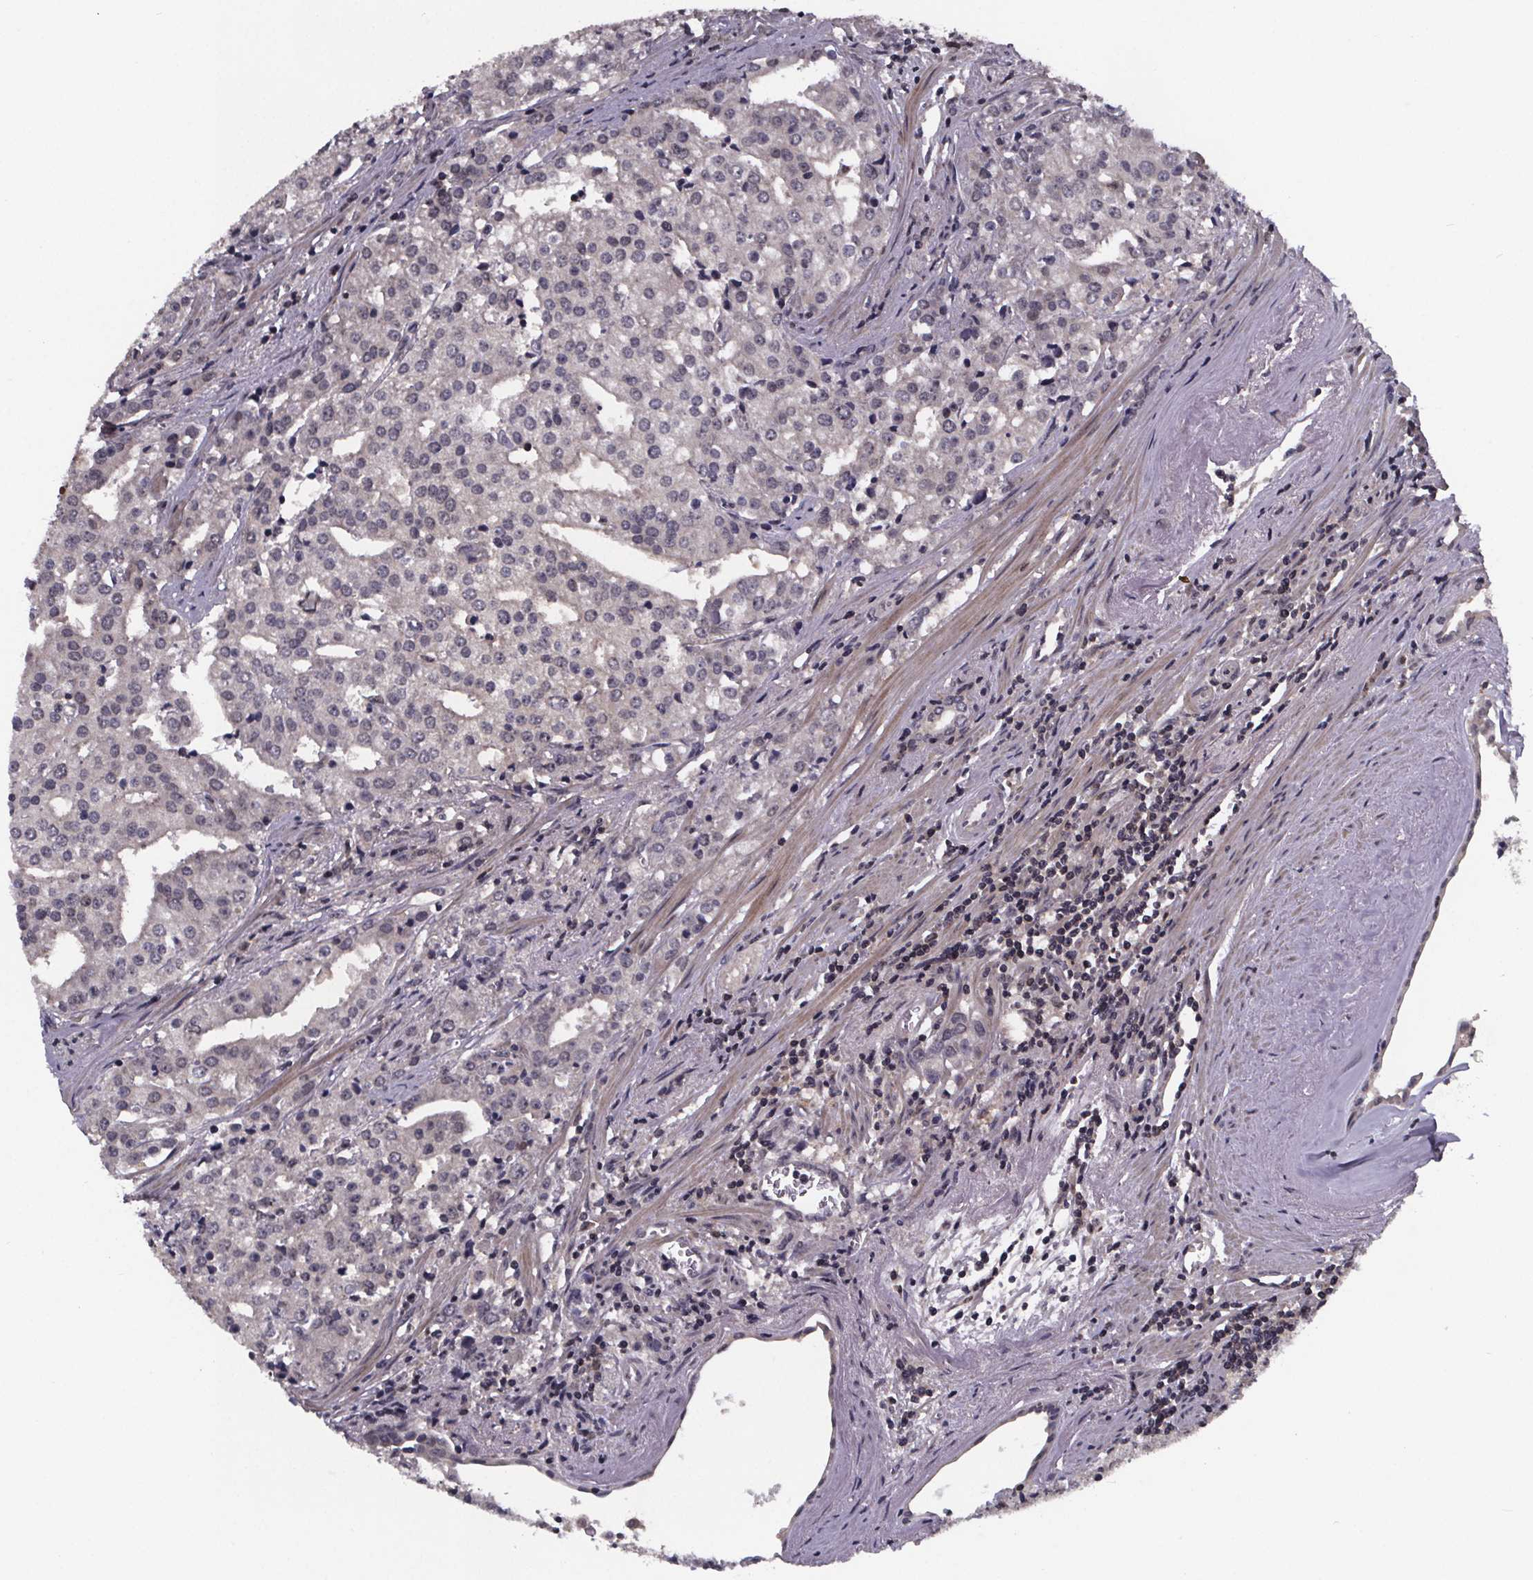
{"staining": {"intensity": "negative", "quantity": "none", "location": "none"}, "tissue": "prostate cancer", "cell_type": "Tumor cells", "image_type": "cancer", "snomed": [{"axis": "morphology", "description": "Adenocarcinoma, High grade"}, {"axis": "topography", "description": "Prostate"}], "caption": "Immunohistochemistry (IHC) of human high-grade adenocarcinoma (prostate) shows no staining in tumor cells.", "gene": "FN3KRP", "patient": {"sex": "male", "age": 68}}